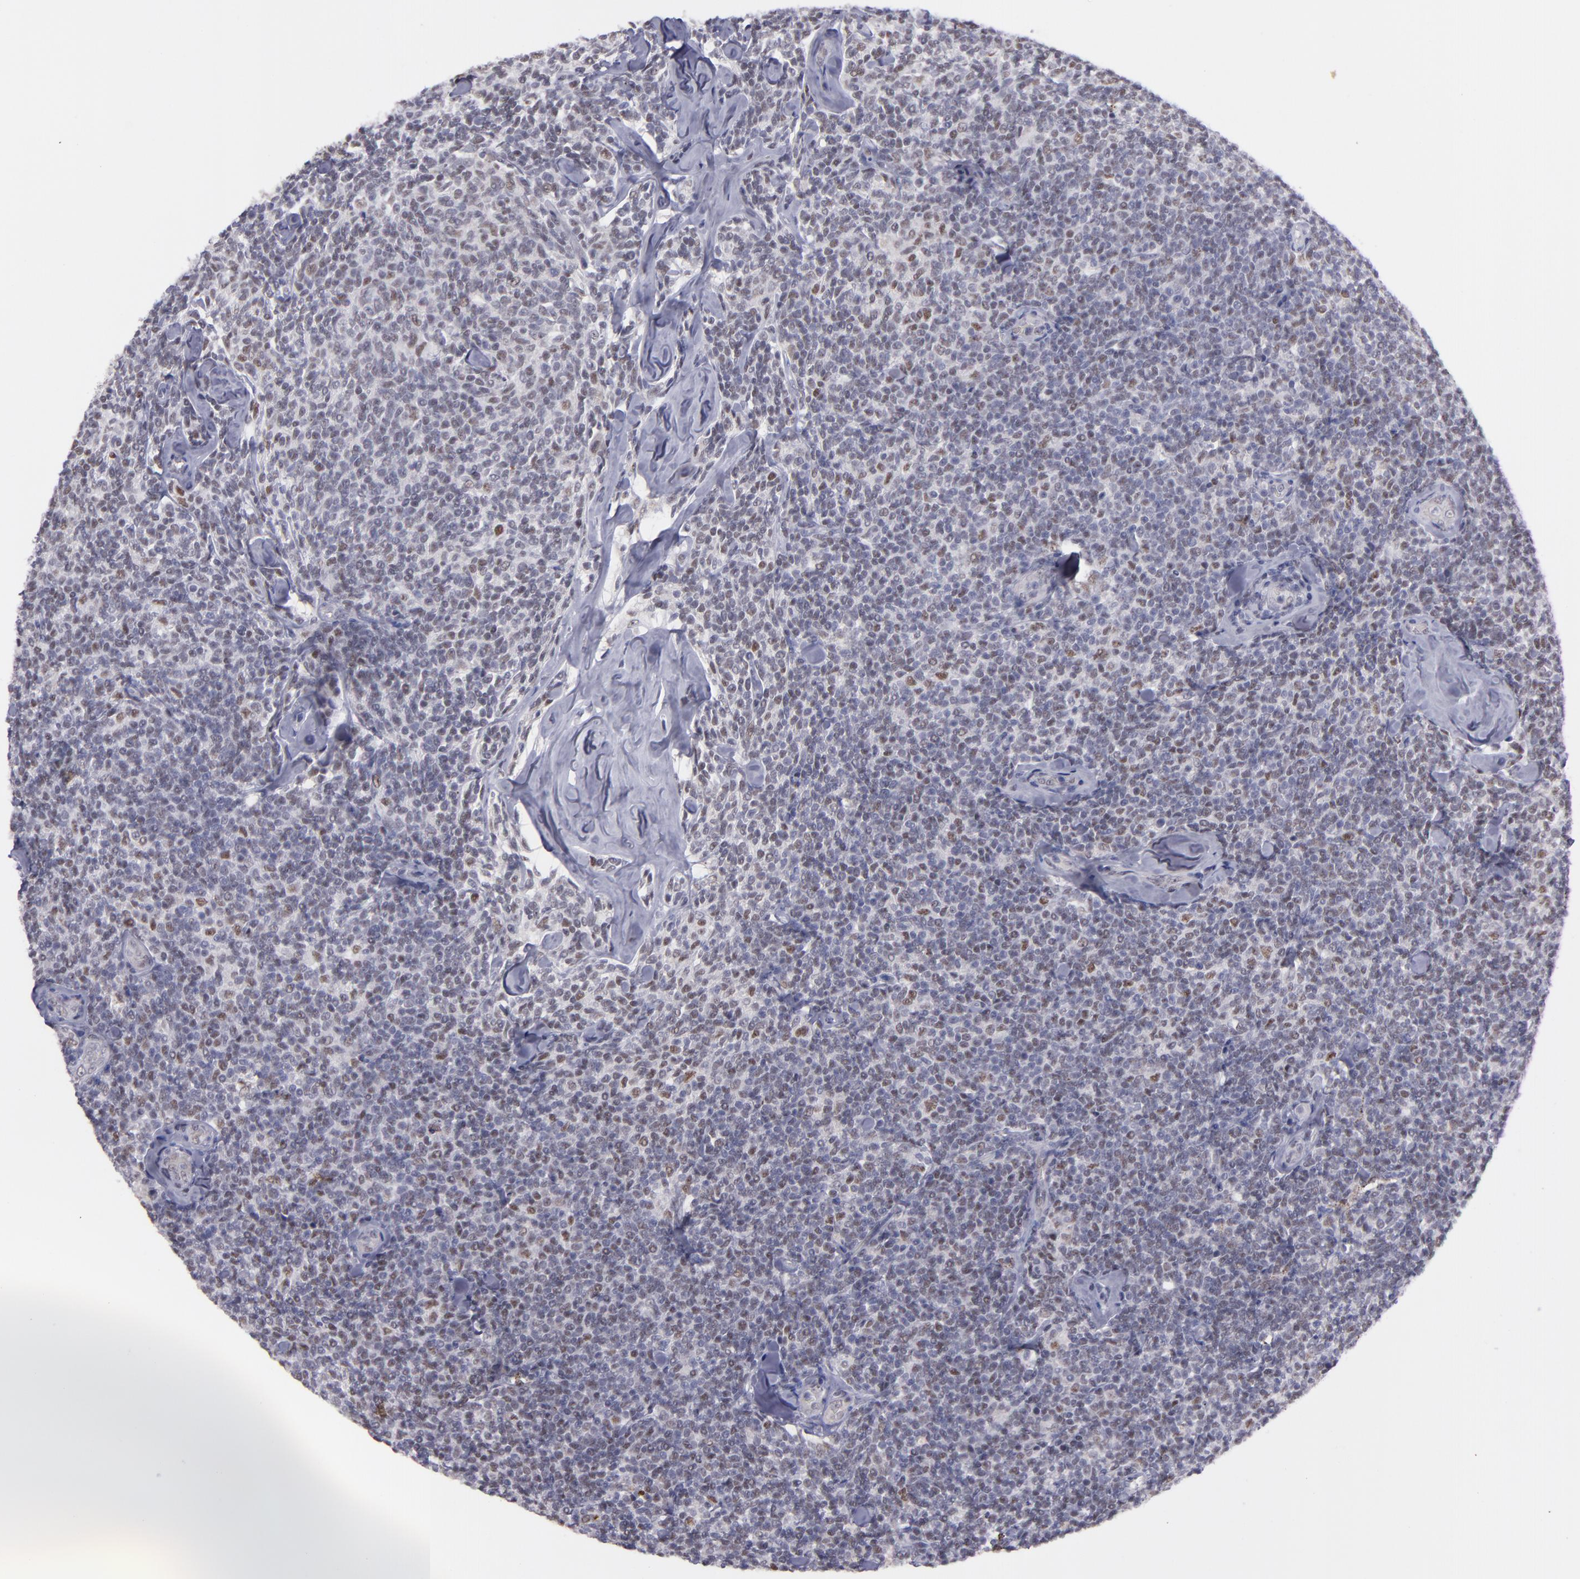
{"staining": {"intensity": "weak", "quantity": "25%-75%", "location": "nuclear"}, "tissue": "lymphoma", "cell_type": "Tumor cells", "image_type": "cancer", "snomed": [{"axis": "morphology", "description": "Malignant lymphoma, non-Hodgkin's type, Low grade"}, {"axis": "topography", "description": "Lymph node"}], "caption": "Immunohistochemistry (IHC) of human low-grade malignant lymphoma, non-Hodgkin's type shows low levels of weak nuclear expression in approximately 25%-75% of tumor cells. (Stains: DAB (3,3'-diaminobenzidine) in brown, nuclei in blue, Microscopy: brightfield microscopy at high magnification).", "gene": "OTUB2", "patient": {"sex": "female", "age": 56}}